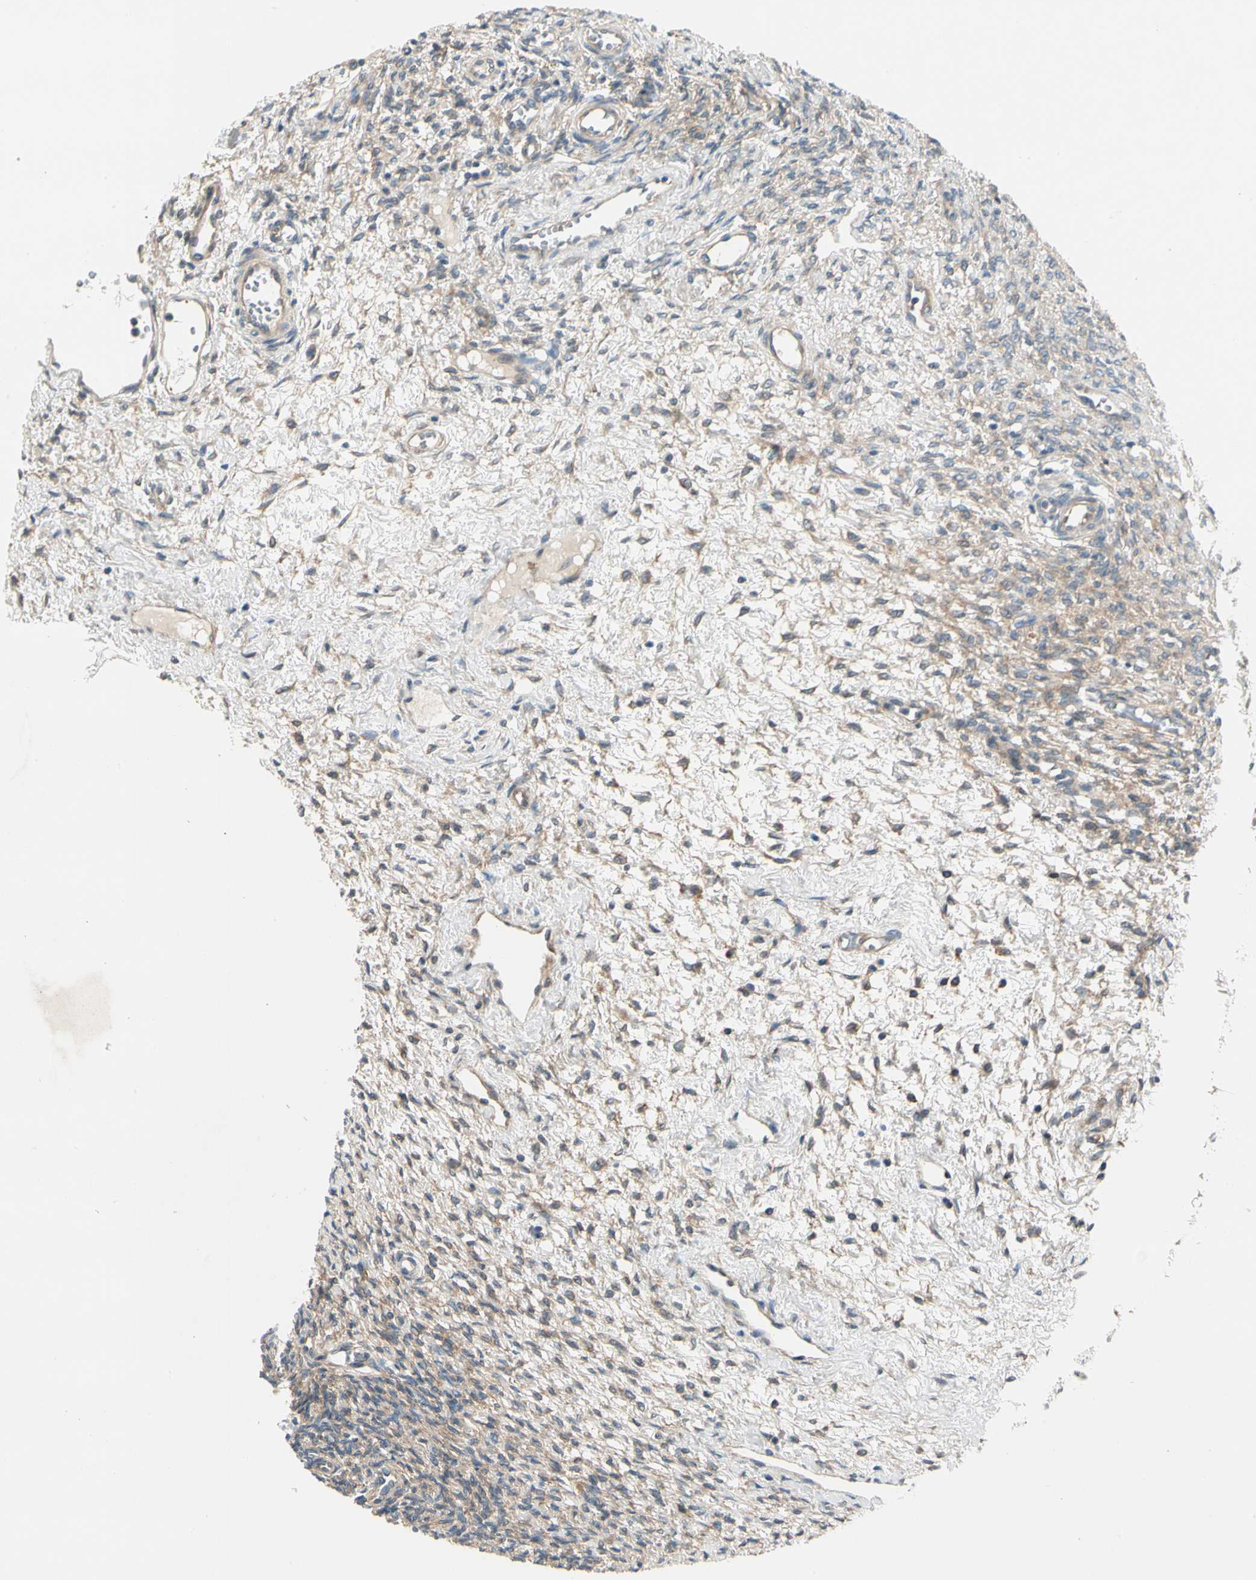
{"staining": {"intensity": "weak", "quantity": "25%-75%", "location": "cytoplasmic/membranous"}, "tissue": "ovary", "cell_type": "Ovarian stroma cells", "image_type": "normal", "snomed": [{"axis": "morphology", "description": "Normal tissue, NOS"}, {"axis": "topography", "description": "Ovary"}], "caption": "An immunohistochemistry (IHC) micrograph of benign tissue is shown. Protein staining in brown highlights weak cytoplasmic/membranous positivity in ovary within ovarian stroma cells. (DAB IHC with brightfield microscopy, high magnification).", "gene": "ROCK2", "patient": {"sex": "female", "age": 32}}